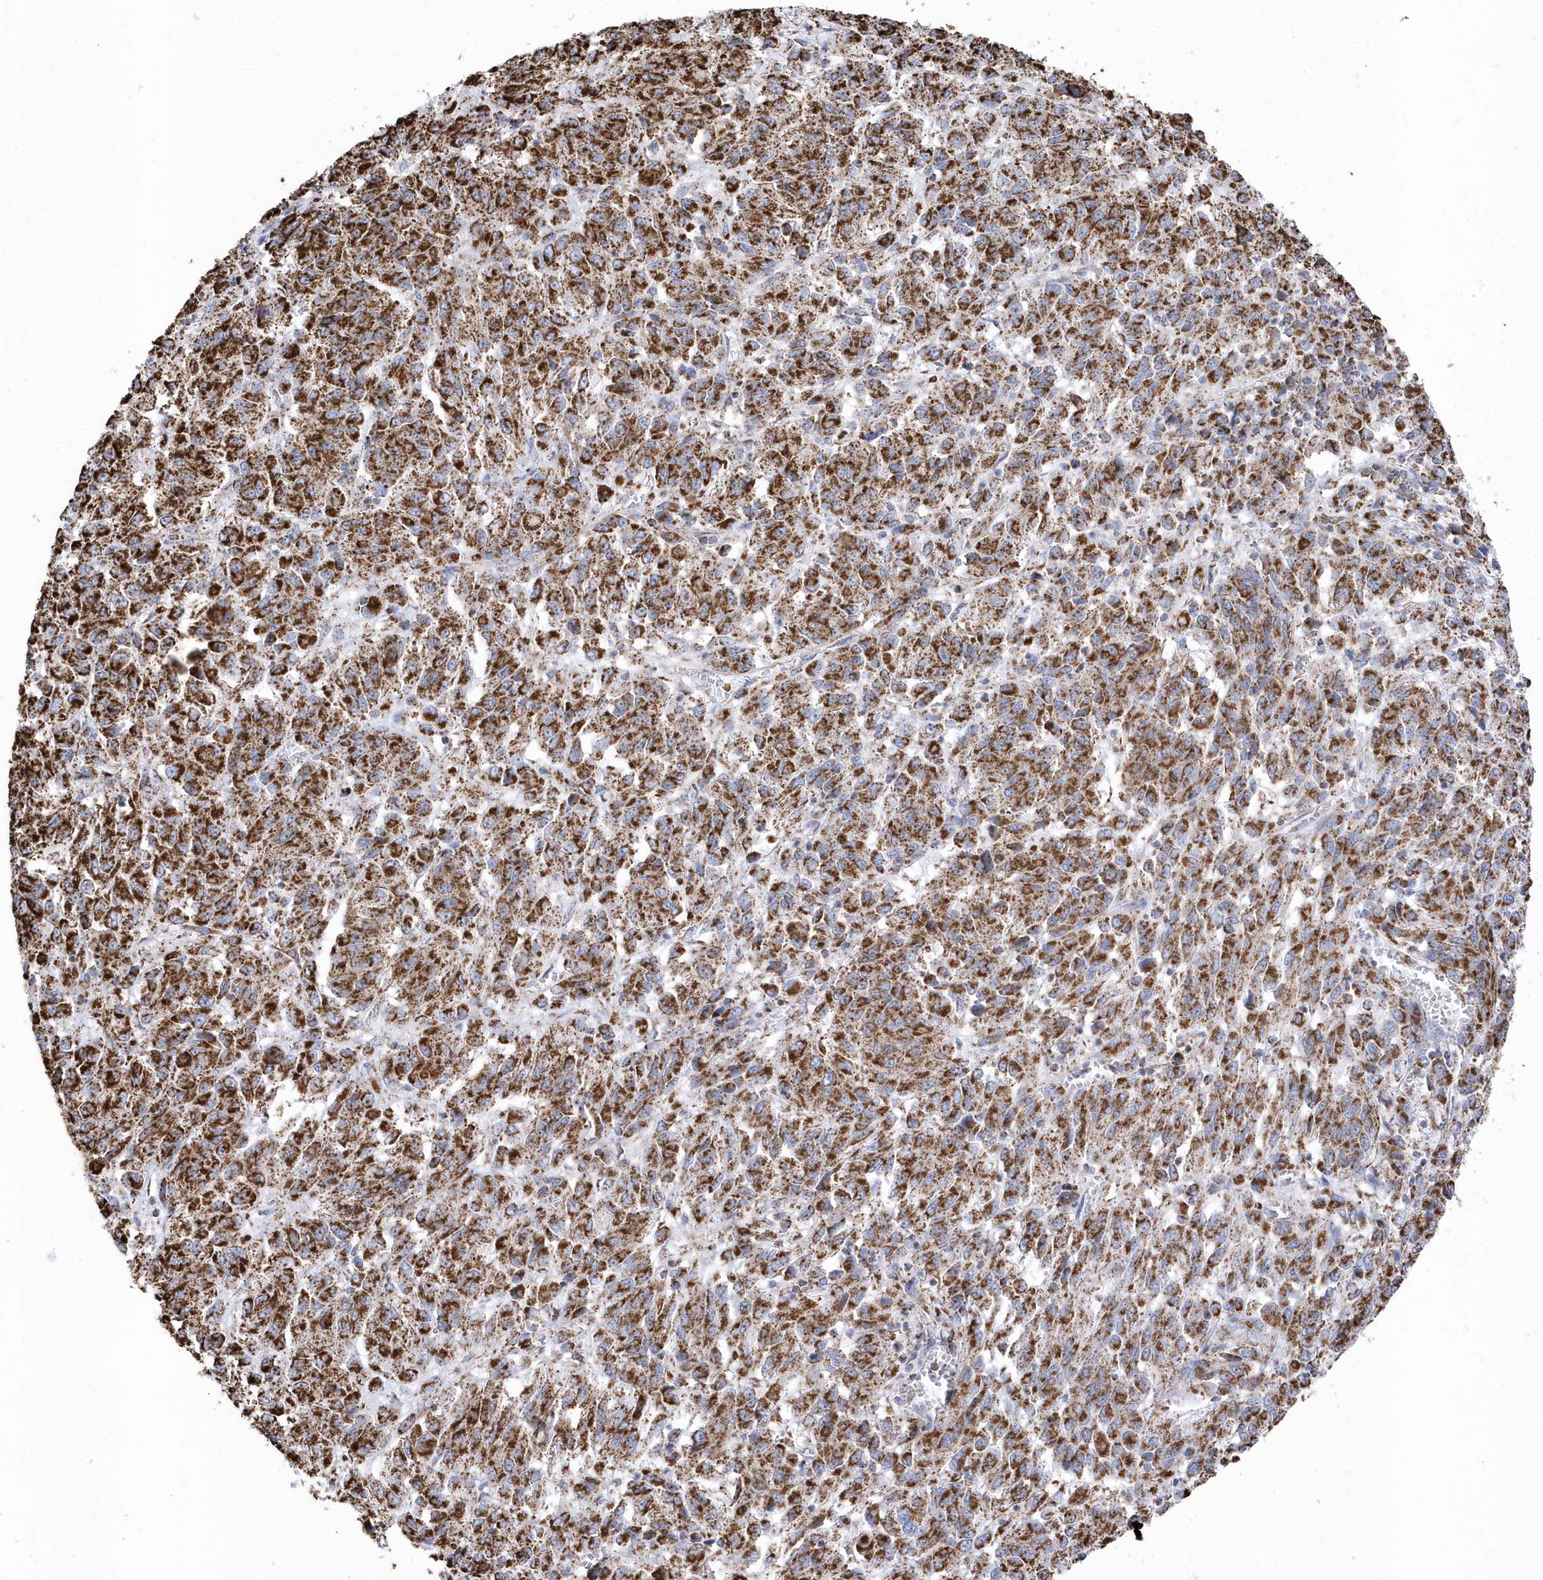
{"staining": {"intensity": "strong", "quantity": ">75%", "location": "cytoplasmic/membranous"}, "tissue": "melanoma", "cell_type": "Tumor cells", "image_type": "cancer", "snomed": [{"axis": "morphology", "description": "Malignant melanoma, Metastatic site"}, {"axis": "topography", "description": "Lung"}], "caption": "Immunohistochemical staining of human malignant melanoma (metastatic site) shows high levels of strong cytoplasmic/membranous expression in about >75% of tumor cells.", "gene": "GTPBP8", "patient": {"sex": "male", "age": 64}}